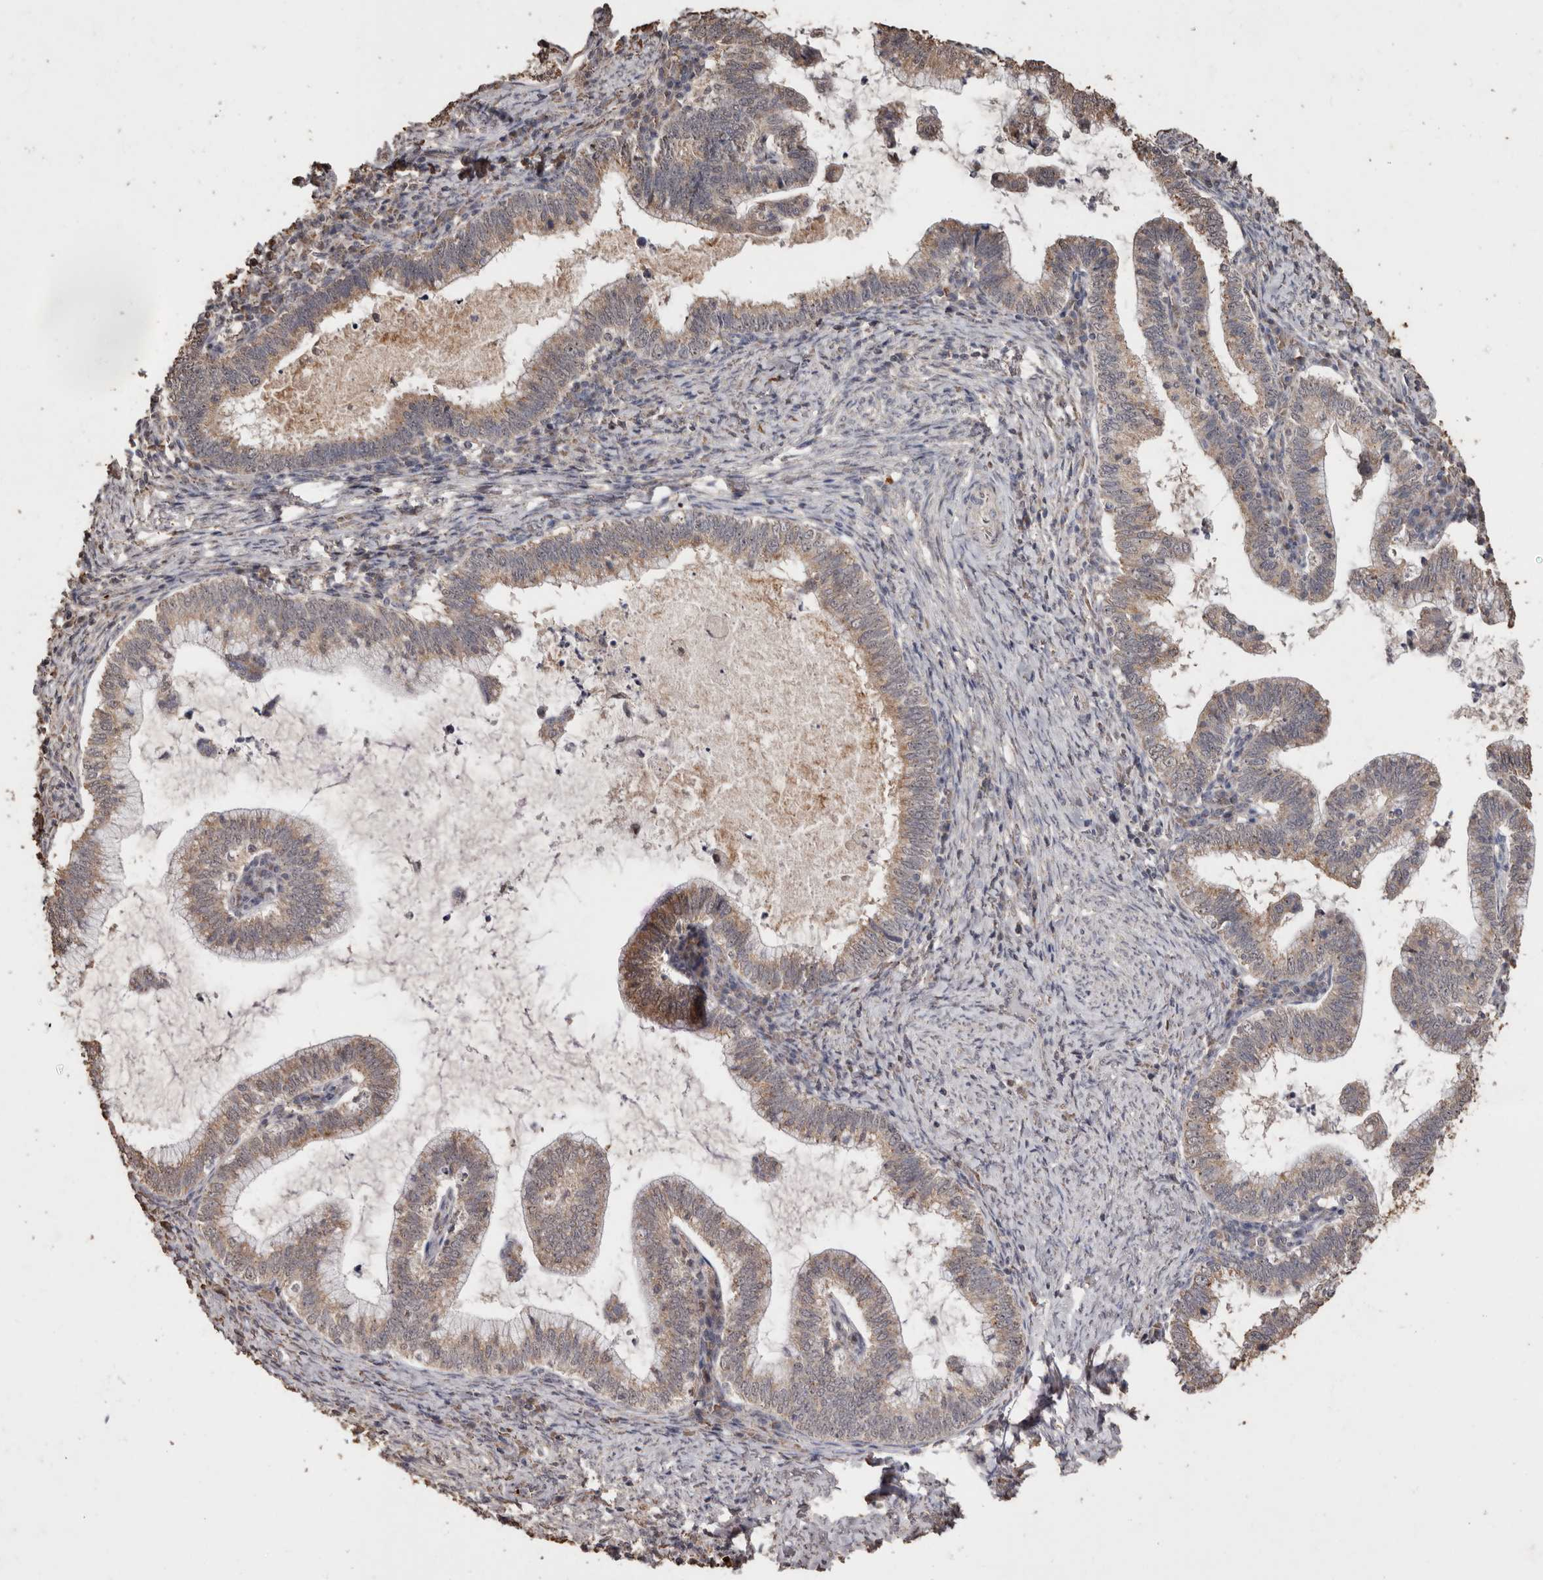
{"staining": {"intensity": "weak", "quantity": ">75%", "location": "cytoplasmic/membranous"}, "tissue": "cervical cancer", "cell_type": "Tumor cells", "image_type": "cancer", "snomed": [{"axis": "morphology", "description": "Adenocarcinoma, NOS"}, {"axis": "topography", "description": "Cervix"}], "caption": "An image of human cervical cancer stained for a protein reveals weak cytoplasmic/membranous brown staining in tumor cells.", "gene": "GRAMD2A", "patient": {"sex": "female", "age": 36}}